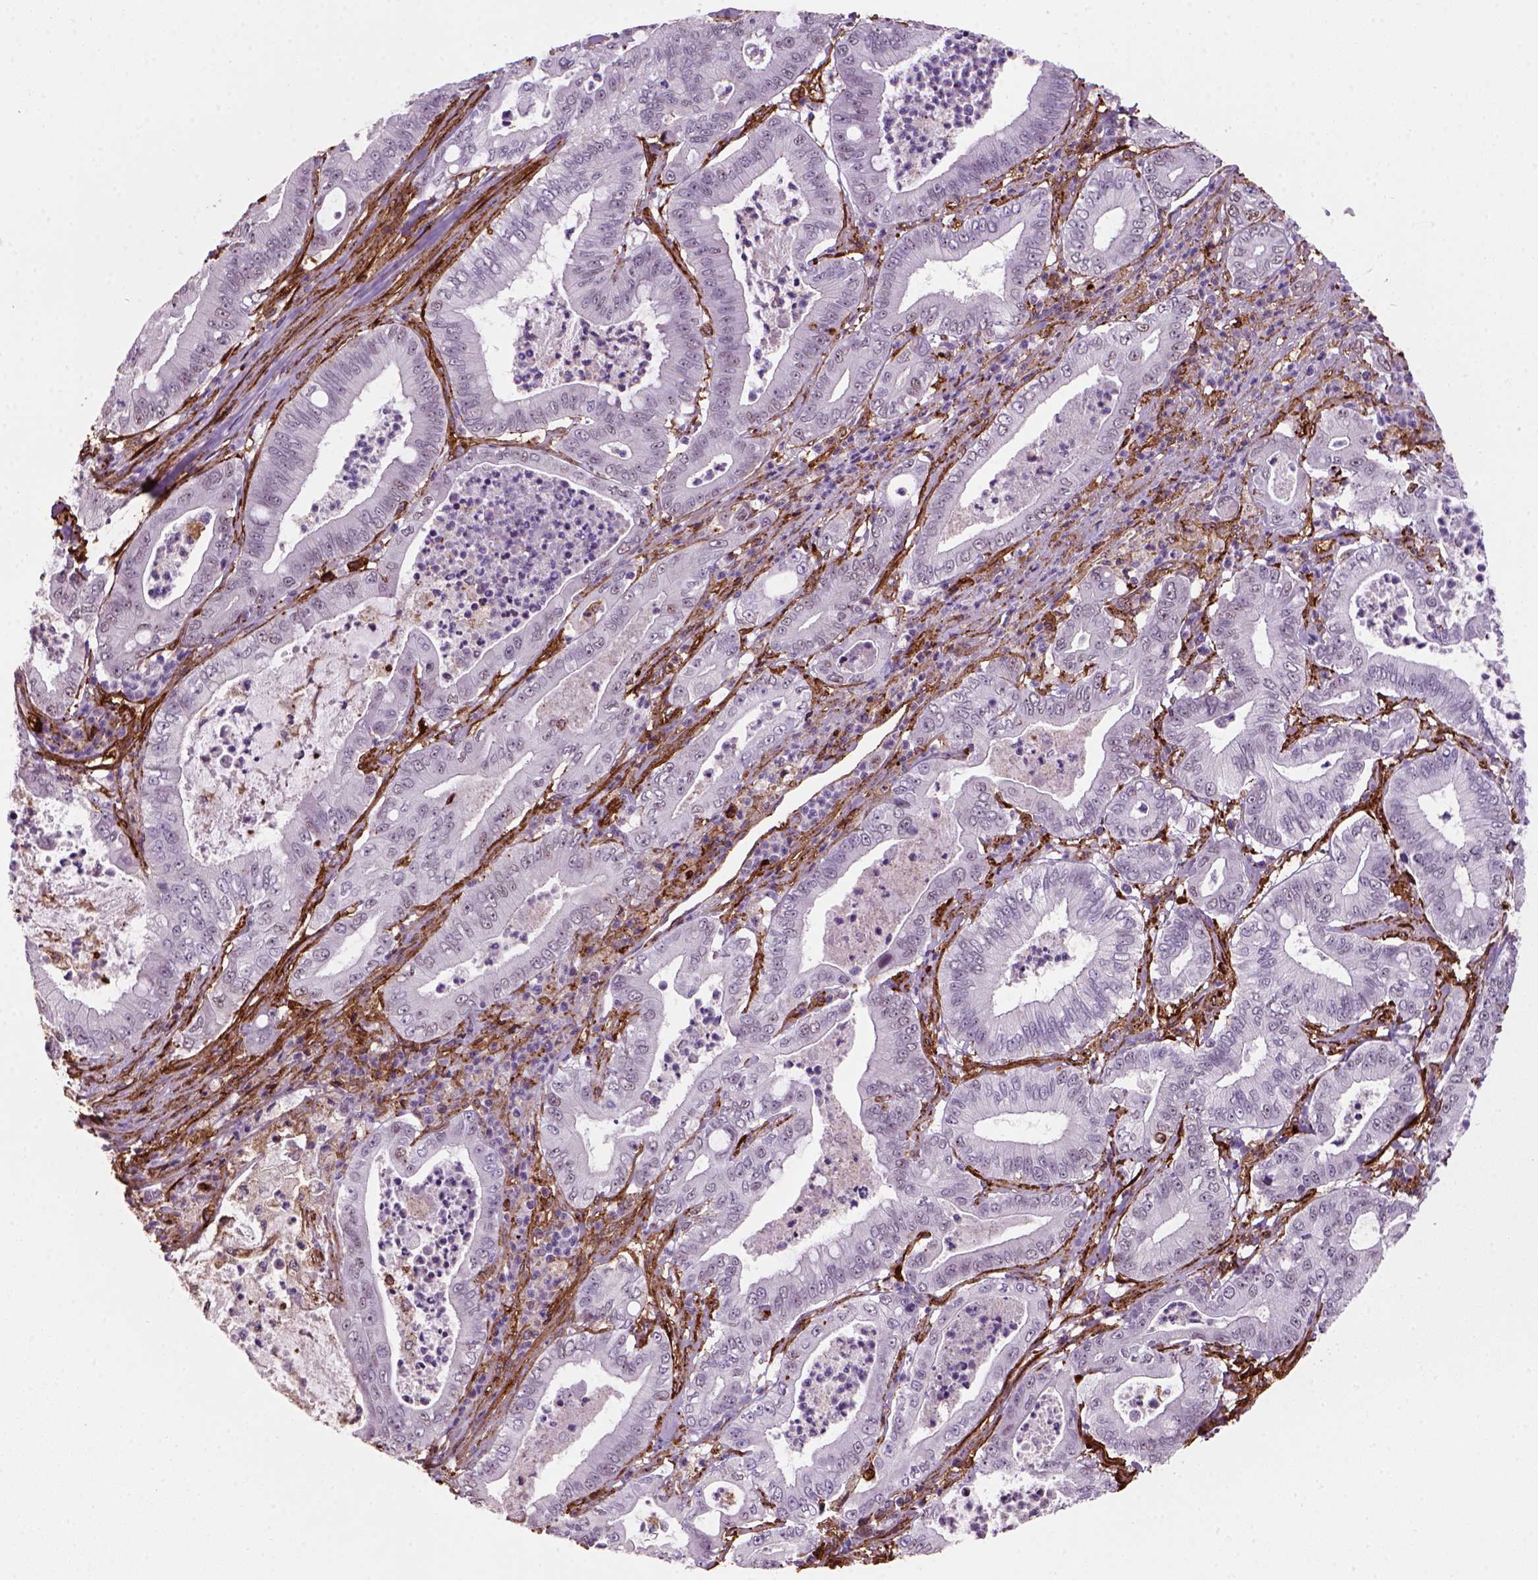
{"staining": {"intensity": "negative", "quantity": "none", "location": "none"}, "tissue": "pancreatic cancer", "cell_type": "Tumor cells", "image_type": "cancer", "snomed": [{"axis": "morphology", "description": "Adenocarcinoma, NOS"}, {"axis": "topography", "description": "Pancreas"}], "caption": "There is no significant expression in tumor cells of pancreatic cancer. The staining is performed using DAB brown chromogen with nuclei counter-stained in using hematoxylin.", "gene": "MARCKS", "patient": {"sex": "male", "age": 71}}